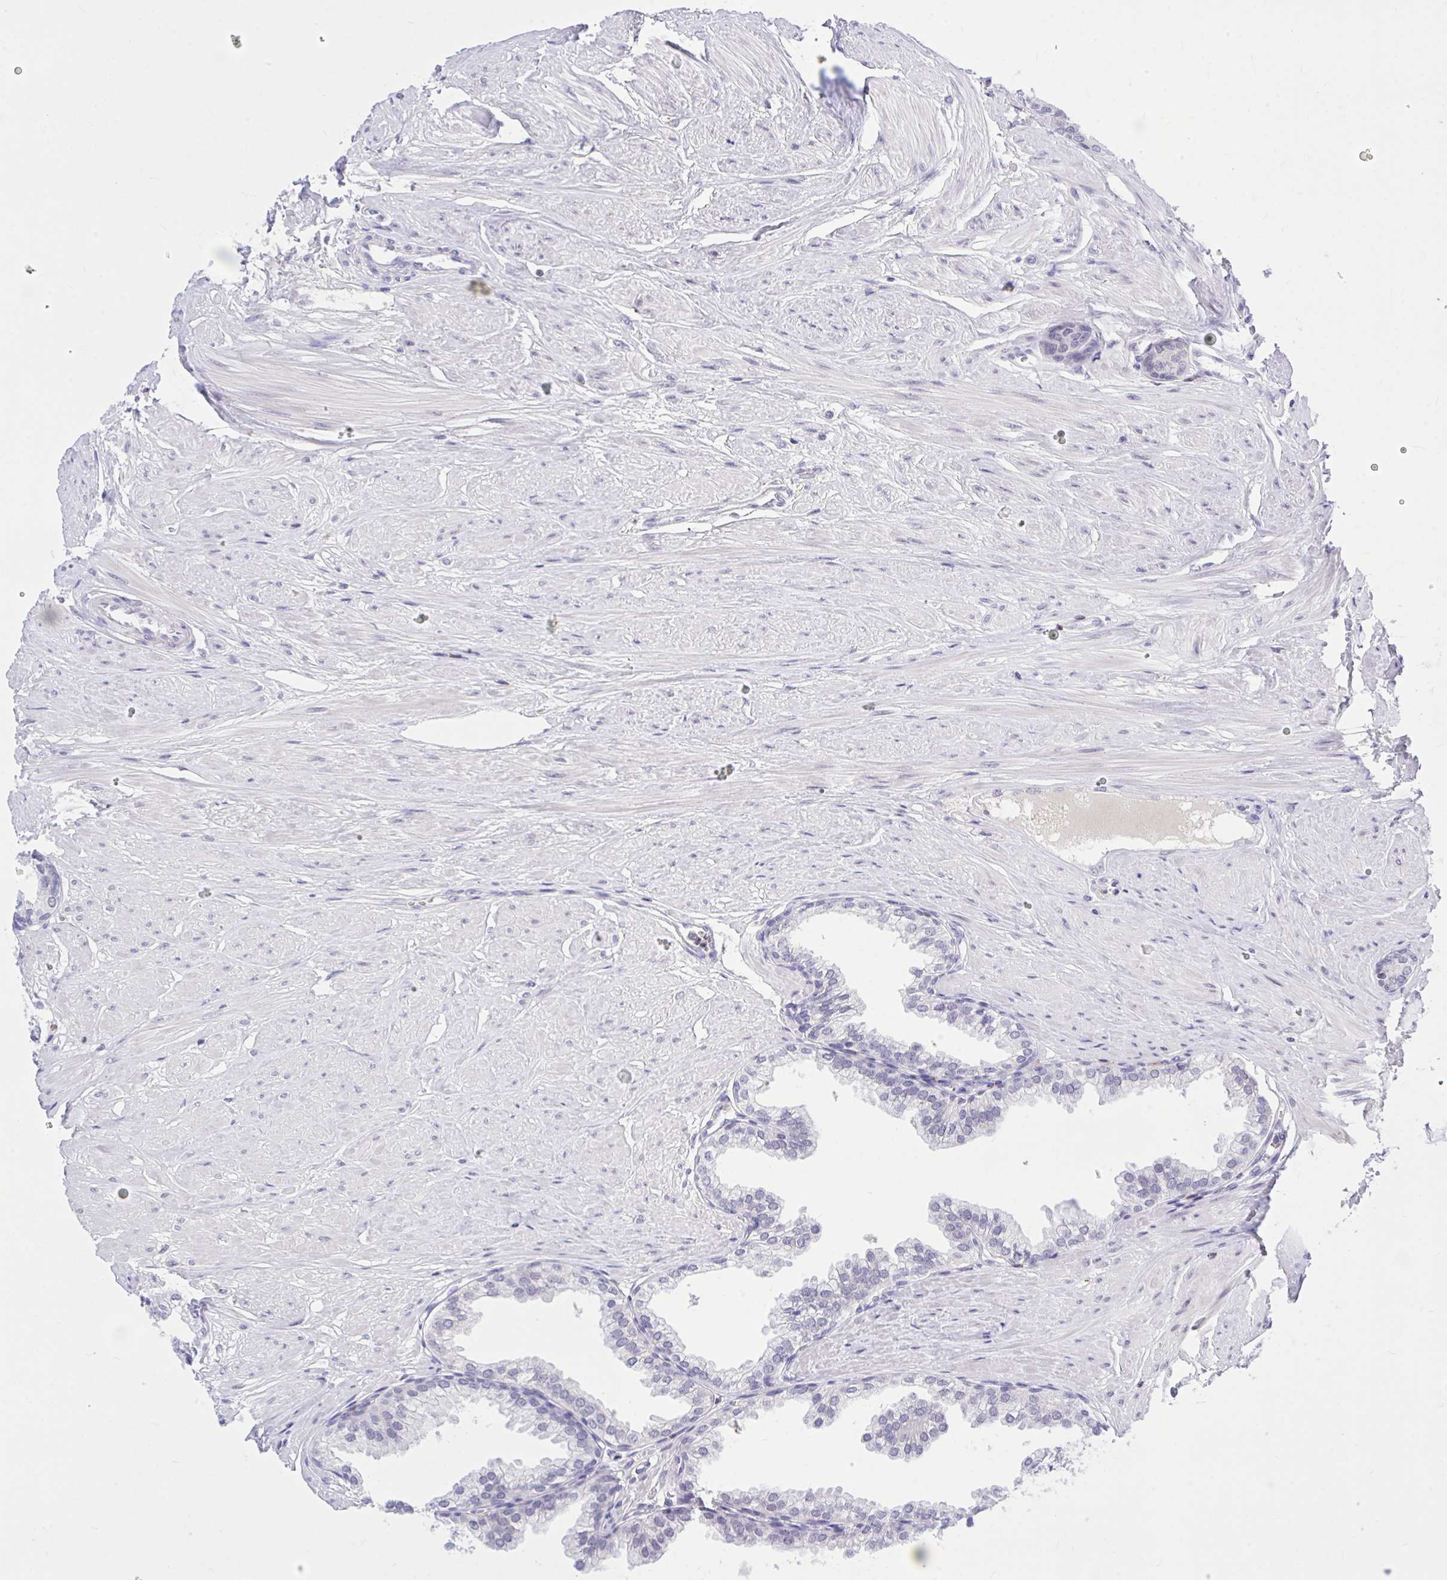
{"staining": {"intensity": "negative", "quantity": "none", "location": "none"}, "tissue": "prostate", "cell_type": "Glandular cells", "image_type": "normal", "snomed": [{"axis": "morphology", "description": "Normal tissue, NOS"}, {"axis": "topography", "description": "Prostate"}, {"axis": "topography", "description": "Peripheral nerve tissue"}], "caption": "The image demonstrates no significant staining in glandular cells of prostate. (Stains: DAB (3,3'-diaminobenzidine) immunohistochemistry (IHC) with hematoxylin counter stain, Microscopy: brightfield microscopy at high magnification).", "gene": "CXCL8", "patient": {"sex": "male", "age": 55}}